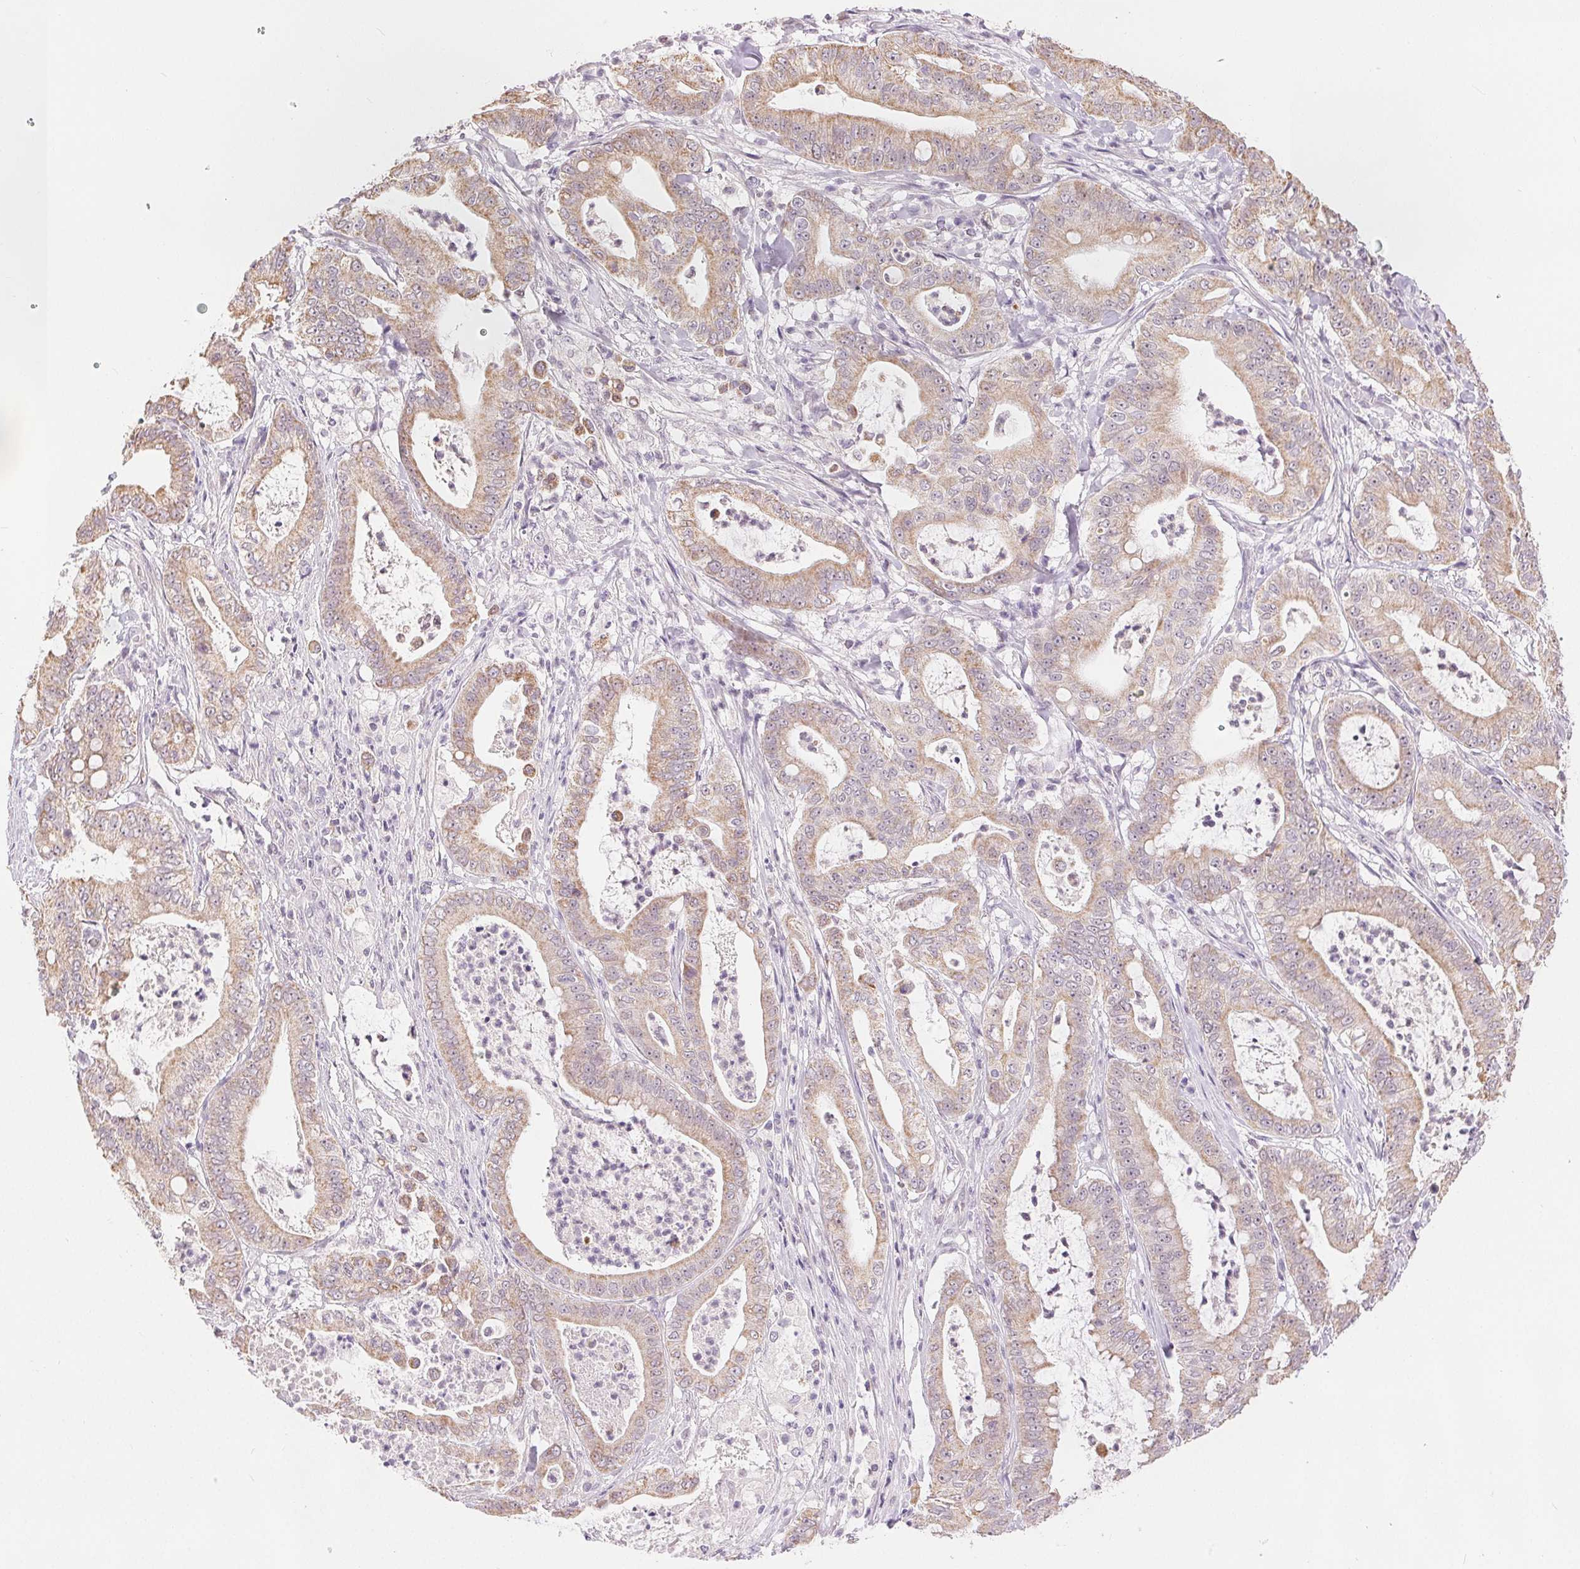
{"staining": {"intensity": "weak", "quantity": ">75%", "location": "cytoplasmic/membranous"}, "tissue": "pancreatic cancer", "cell_type": "Tumor cells", "image_type": "cancer", "snomed": [{"axis": "morphology", "description": "Adenocarcinoma, NOS"}, {"axis": "topography", "description": "Pancreas"}], "caption": "This photomicrograph reveals IHC staining of human pancreatic adenocarcinoma, with low weak cytoplasmic/membranous expression in approximately >75% of tumor cells.", "gene": "POU2F2", "patient": {"sex": "male", "age": 71}}